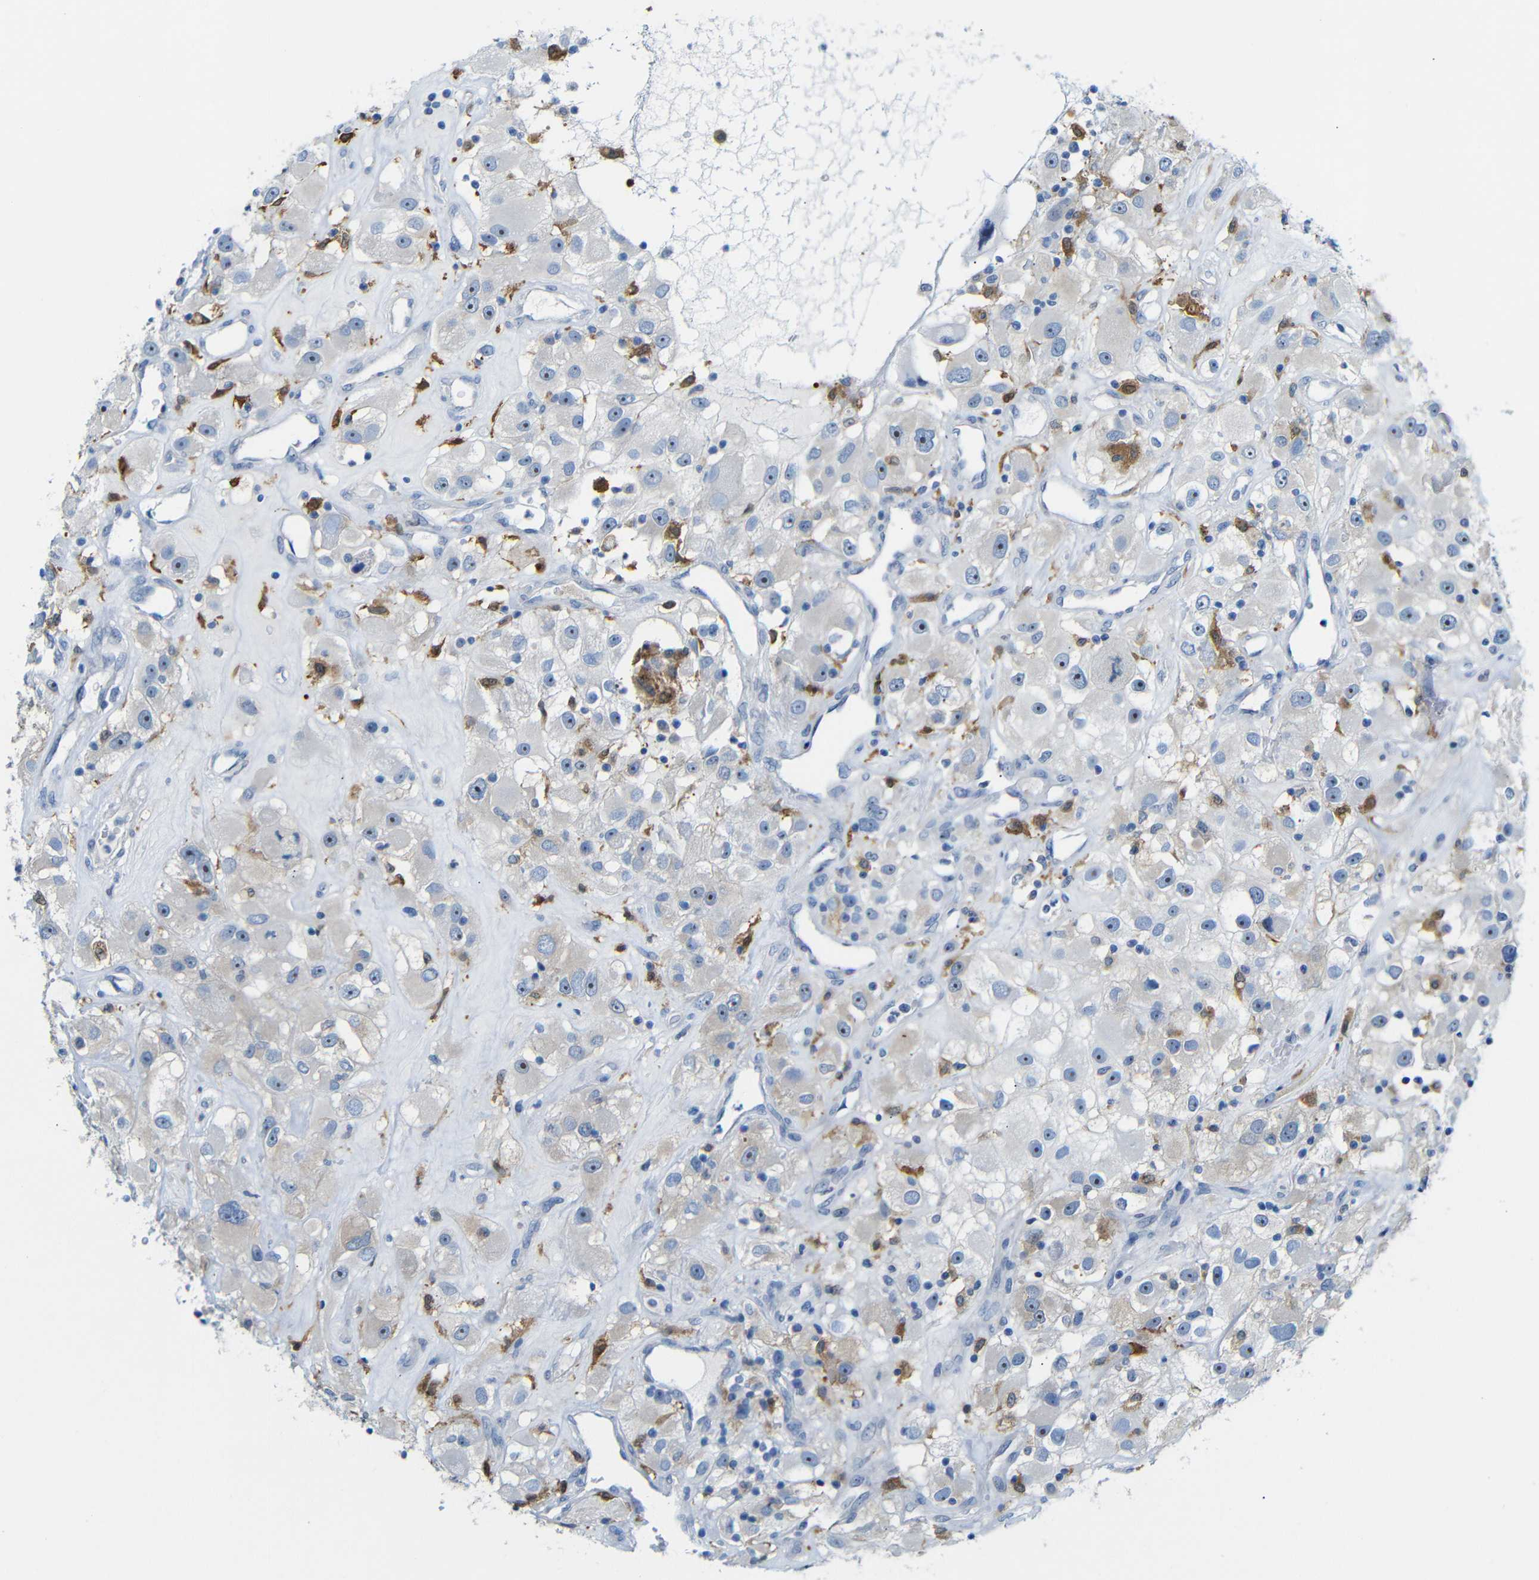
{"staining": {"intensity": "moderate", "quantity": ">75%", "location": "nuclear"}, "tissue": "renal cancer", "cell_type": "Tumor cells", "image_type": "cancer", "snomed": [{"axis": "morphology", "description": "Adenocarcinoma, NOS"}, {"axis": "topography", "description": "Kidney"}], "caption": "Immunohistochemical staining of renal adenocarcinoma demonstrates medium levels of moderate nuclear protein positivity in approximately >75% of tumor cells.", "gene": "C1orf210", "patient": {"sex": "female", "age": 52}}